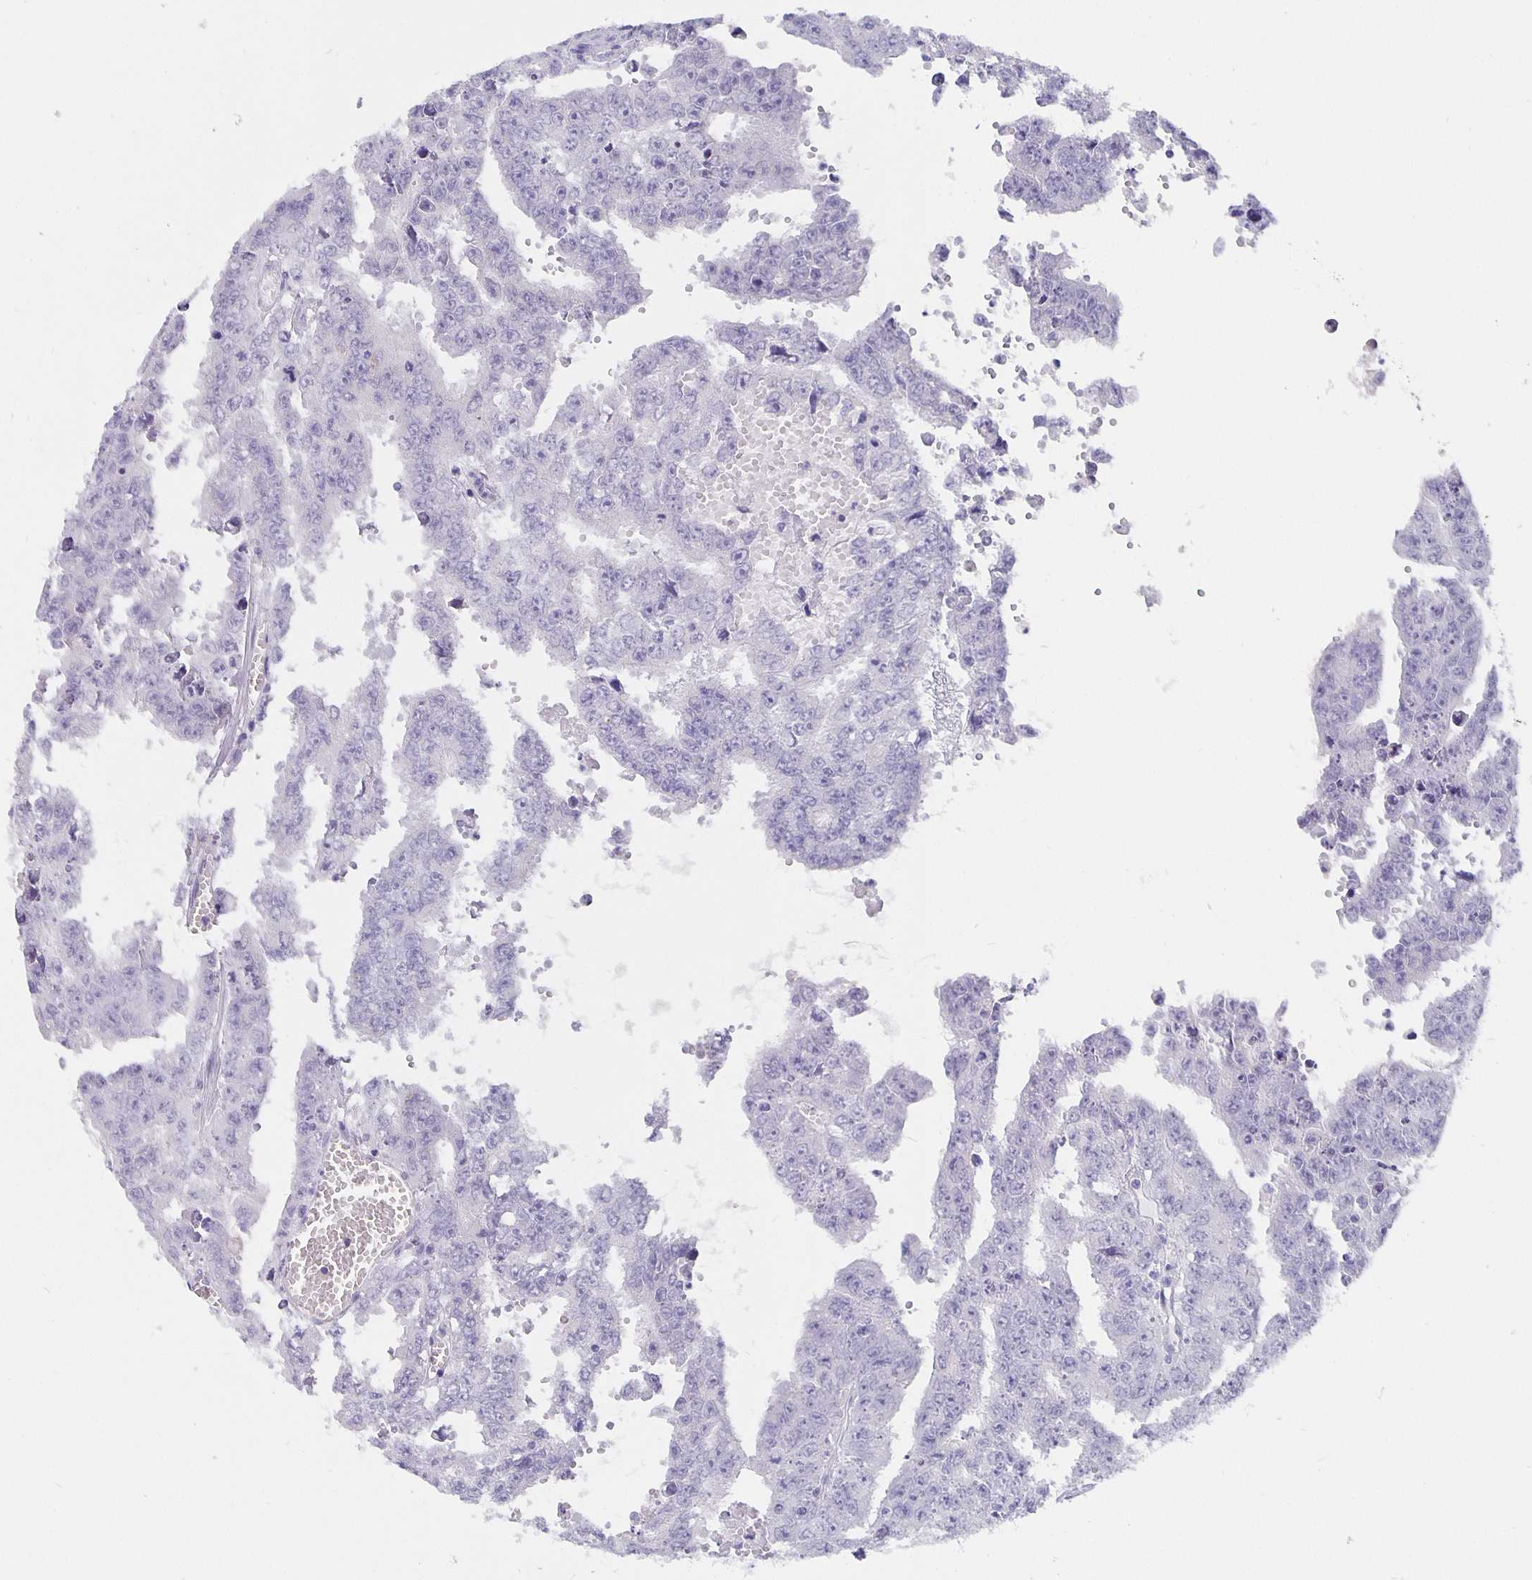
{"staining": {"intensity": "negative", "quantity": "none", "location": "none"}, "tissue": "testis cancer", "cell_type": "Tumor cells", "image_type": "cancer", "snomed": [{"axis": "morphology", "description": "Carcinoma, Embryonal, NOS"}, {"axis": "morphology", "description": "Teratoma, malignant, NOS"}, {"axis": "topography", "description": "Testis"}], "caption": "A histopathology image of testis cancer stained for a protein reveals no brown staining in tumor cells.", "gene": "CFAP74", "patient": {"sex": "male", "age": 24}}